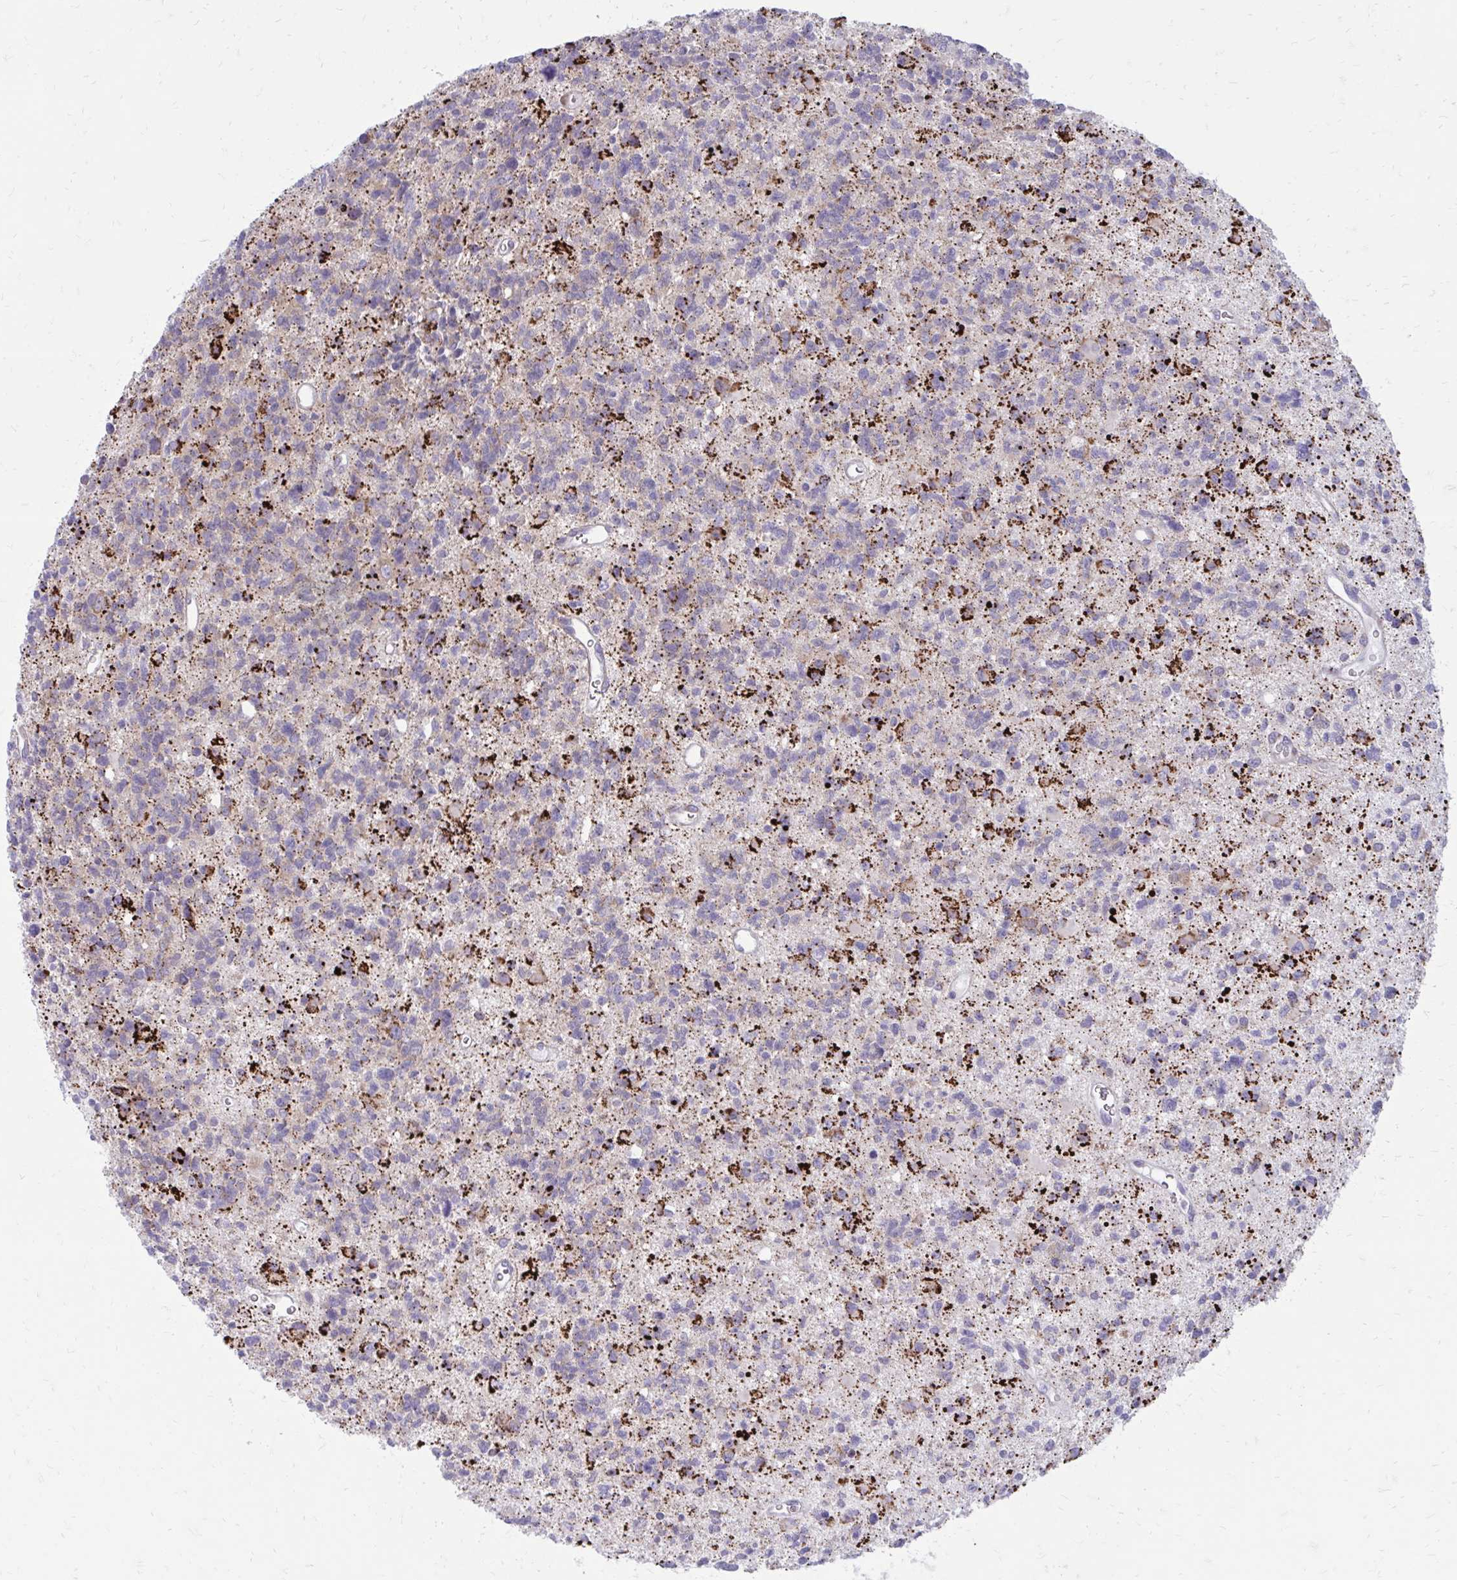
{"staining": {"intensity": "strong", "quantity": "<25%", "location": "cytoplasmic/membranous"}, "tissue": "glioma", "cell_type": "Tumor cells", "image_type": "cancer", "snomed": [{"axis": "morphology", "description": "Glioma, malignant, High grade"}, {"axis": "topography", "description": "Brain"}], "caption": "Protein staining shows strong cytoplasmic/membranous staining in about <25% of tumor cells in glioma. The protein of interest is stained brown, and the nuclei are stained in blue (DAB (3,3'-diaminobenzidine) IHC with brightfield microscopy, high magnification).", "gene": "GIGYF2", "patient": {"sex": "male", "age": 29}}